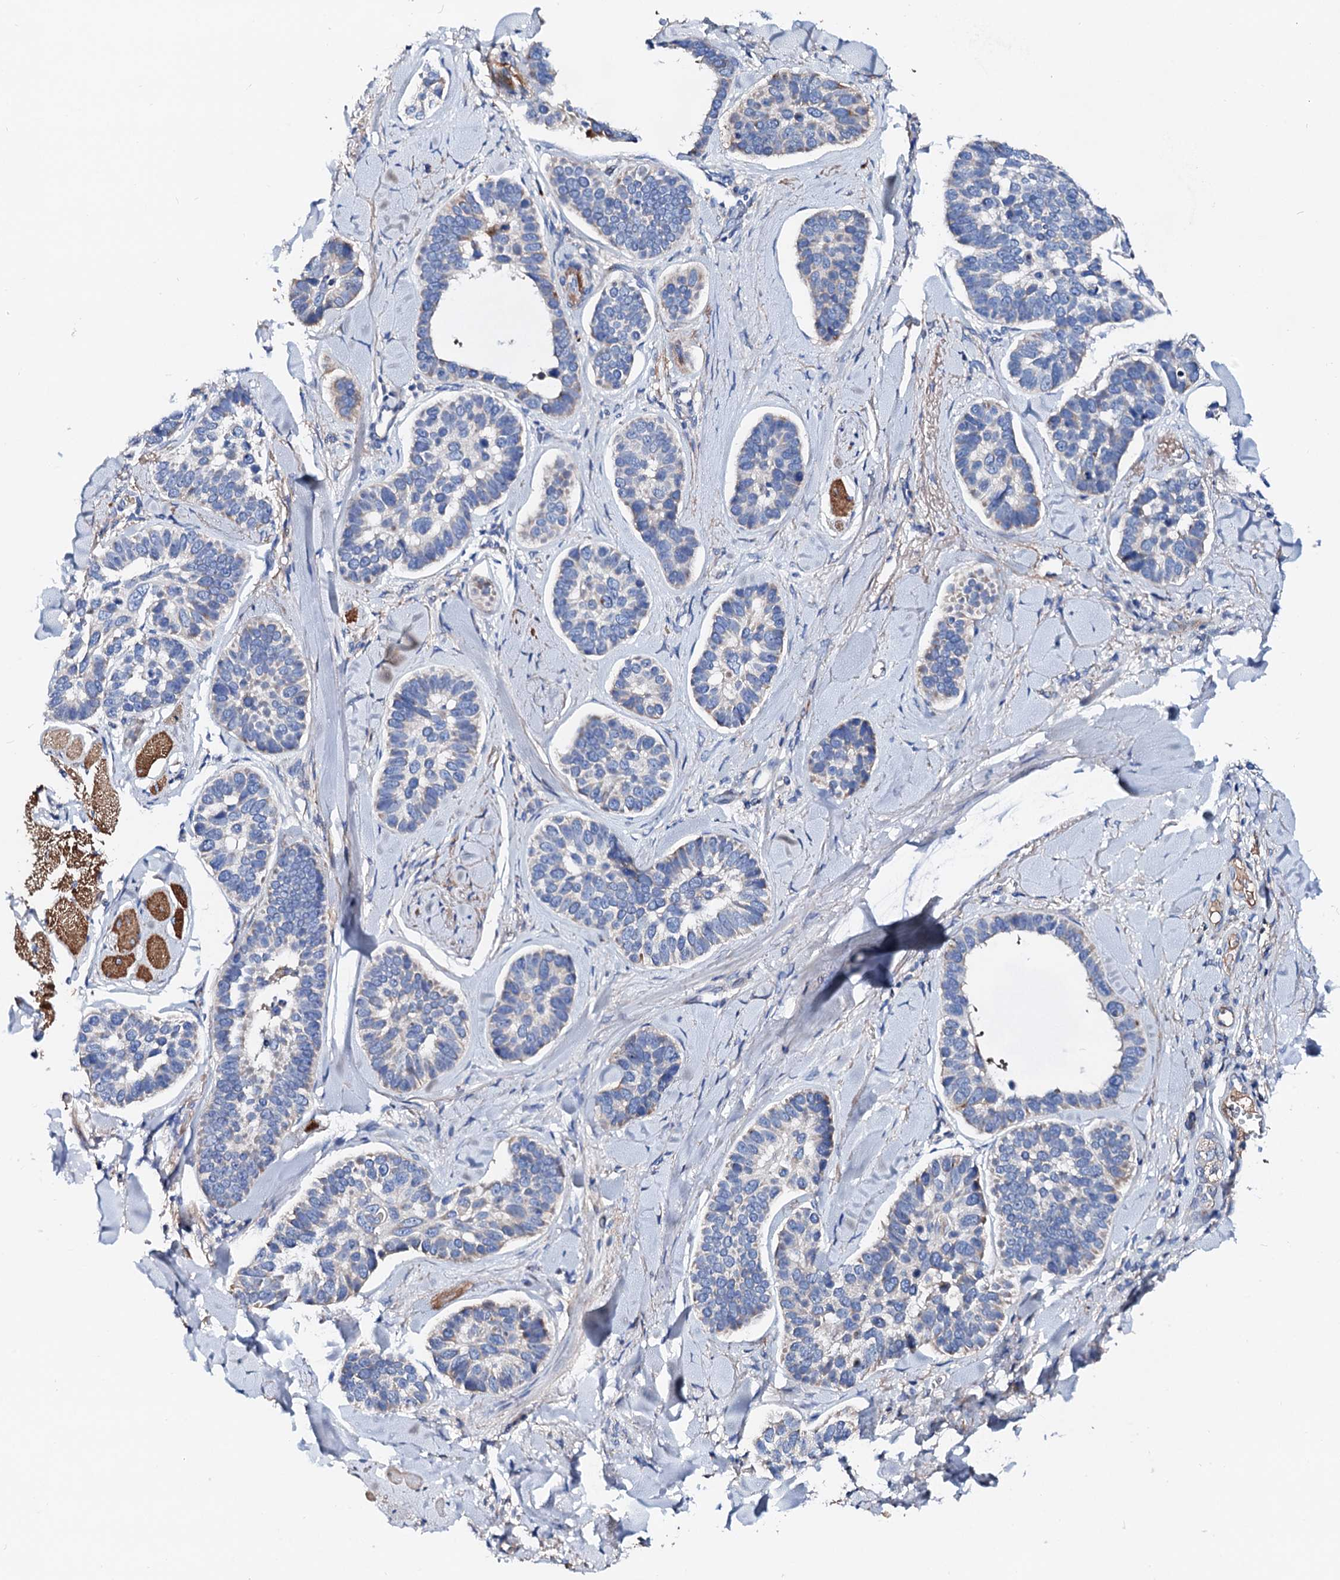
{"staining": {"intensity": "negative", "quantity": "none", "location": "none"}, "tissue": "skin cancer", "cell_type": "Tumor cells", "image_type": "cancer", "snomed": [{"axis": "morphology", "description": "Basal cell carcinoma"}, {"axis": "topography", "description": "Skin"}], "caption": "Skin basal cell carcinoma was stained to show a protein in brown. There is no significant staining in tumor cells.", "gene": "SLC10A7", "patient": {"sex": "male", "age": 62}}